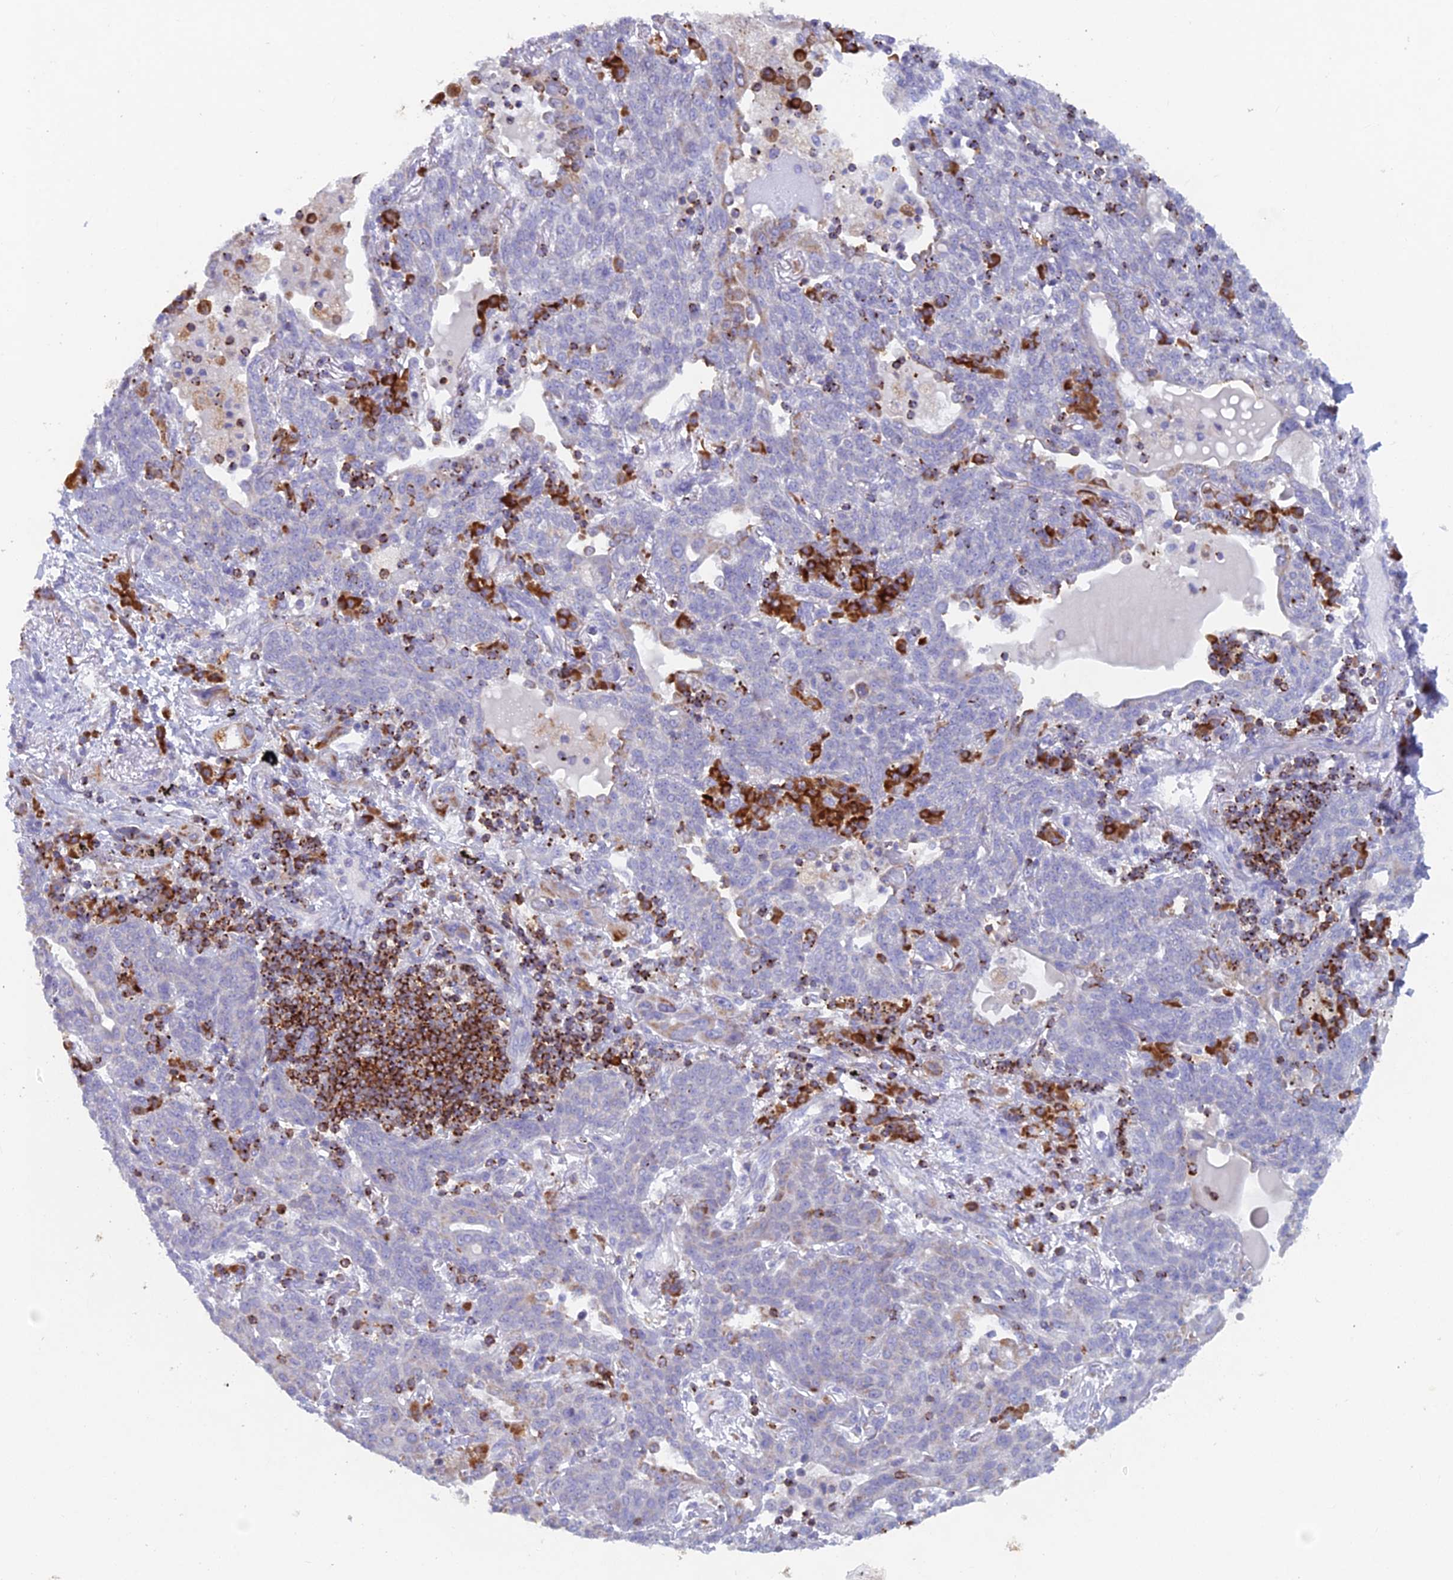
{"staining": {"intensity": "negative", "quantity": "none", "location": "none"}, "tissue": "lung cancer", "cell_type": "Tumor cells", "image_type": "cancer", "snomed": [{"axis": "morphology", "description": "Squamous cell carcinoma, NOS"}, {"axis": "topography", "description": "Lung"}], "caption": "Micrograph shows no protein positivity in tumor cells of lung squamous cell carcinoma tissue.", "gene": "ABI3BP", "patient": {"sex": "female", "age": 70}}